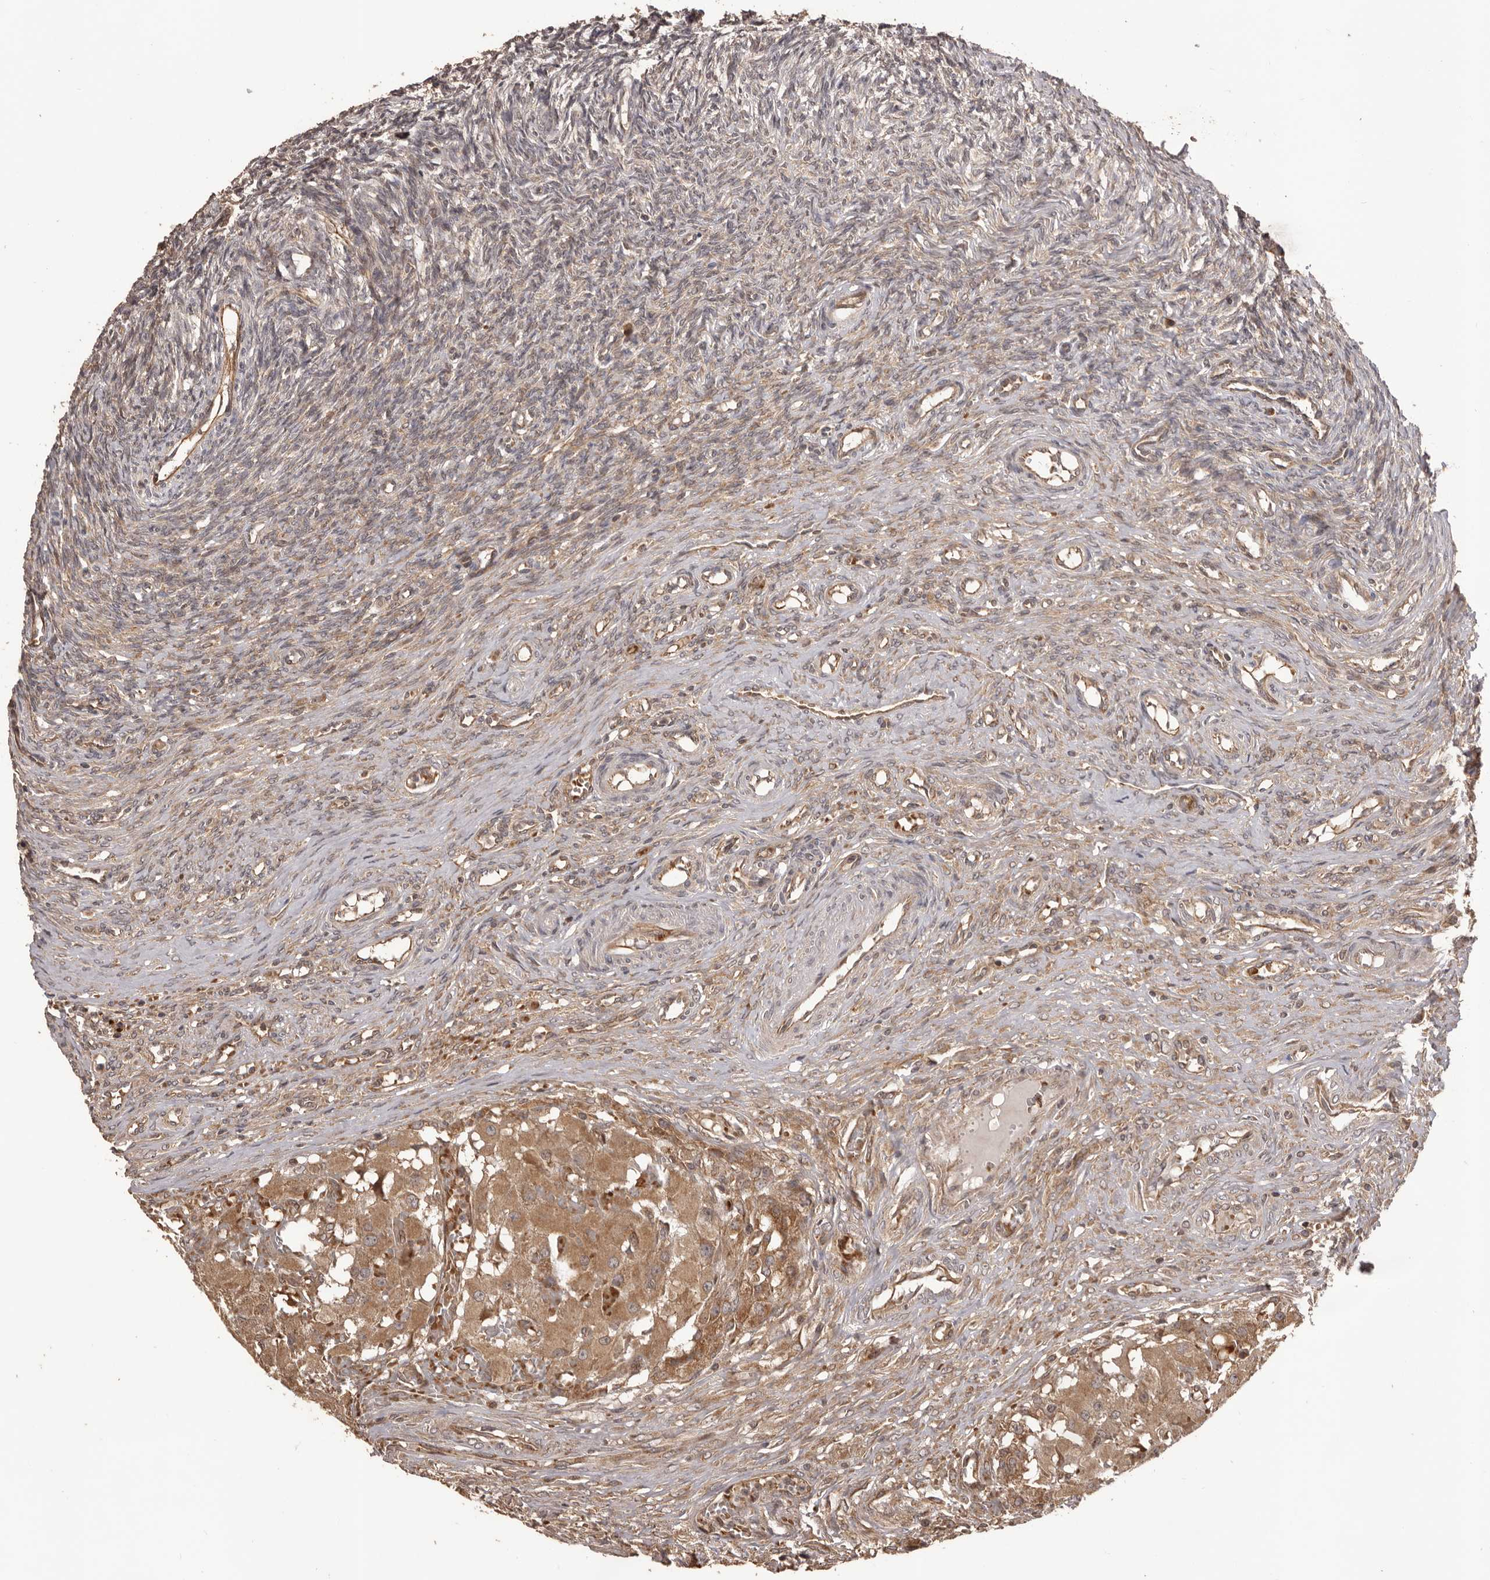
{"staining": {"intensity": "moderate", "quantity": ">75%", "location": "cytoplasmic/membranous"}, "tissue": "ovary", "cell_type": "Follicle cells", "image_type": "normal", "snomed": [{"axis": "morphology", "description": "Adenocarcinoma, NOS"}, {"axis": "topography", "description": "Endometrium"}], "caption": "Follicle cells exhibit medium levels of moderate cytoplasmic/membranous staining in approximately >75% of cells in unremarkable ovary. (DAB (3,3'-diaminobenzidine) IHC, brown staining for protein, blue staining for nuclei).", "gene": "QRSL1", "patient": {"sex": "female", "age": 32}}